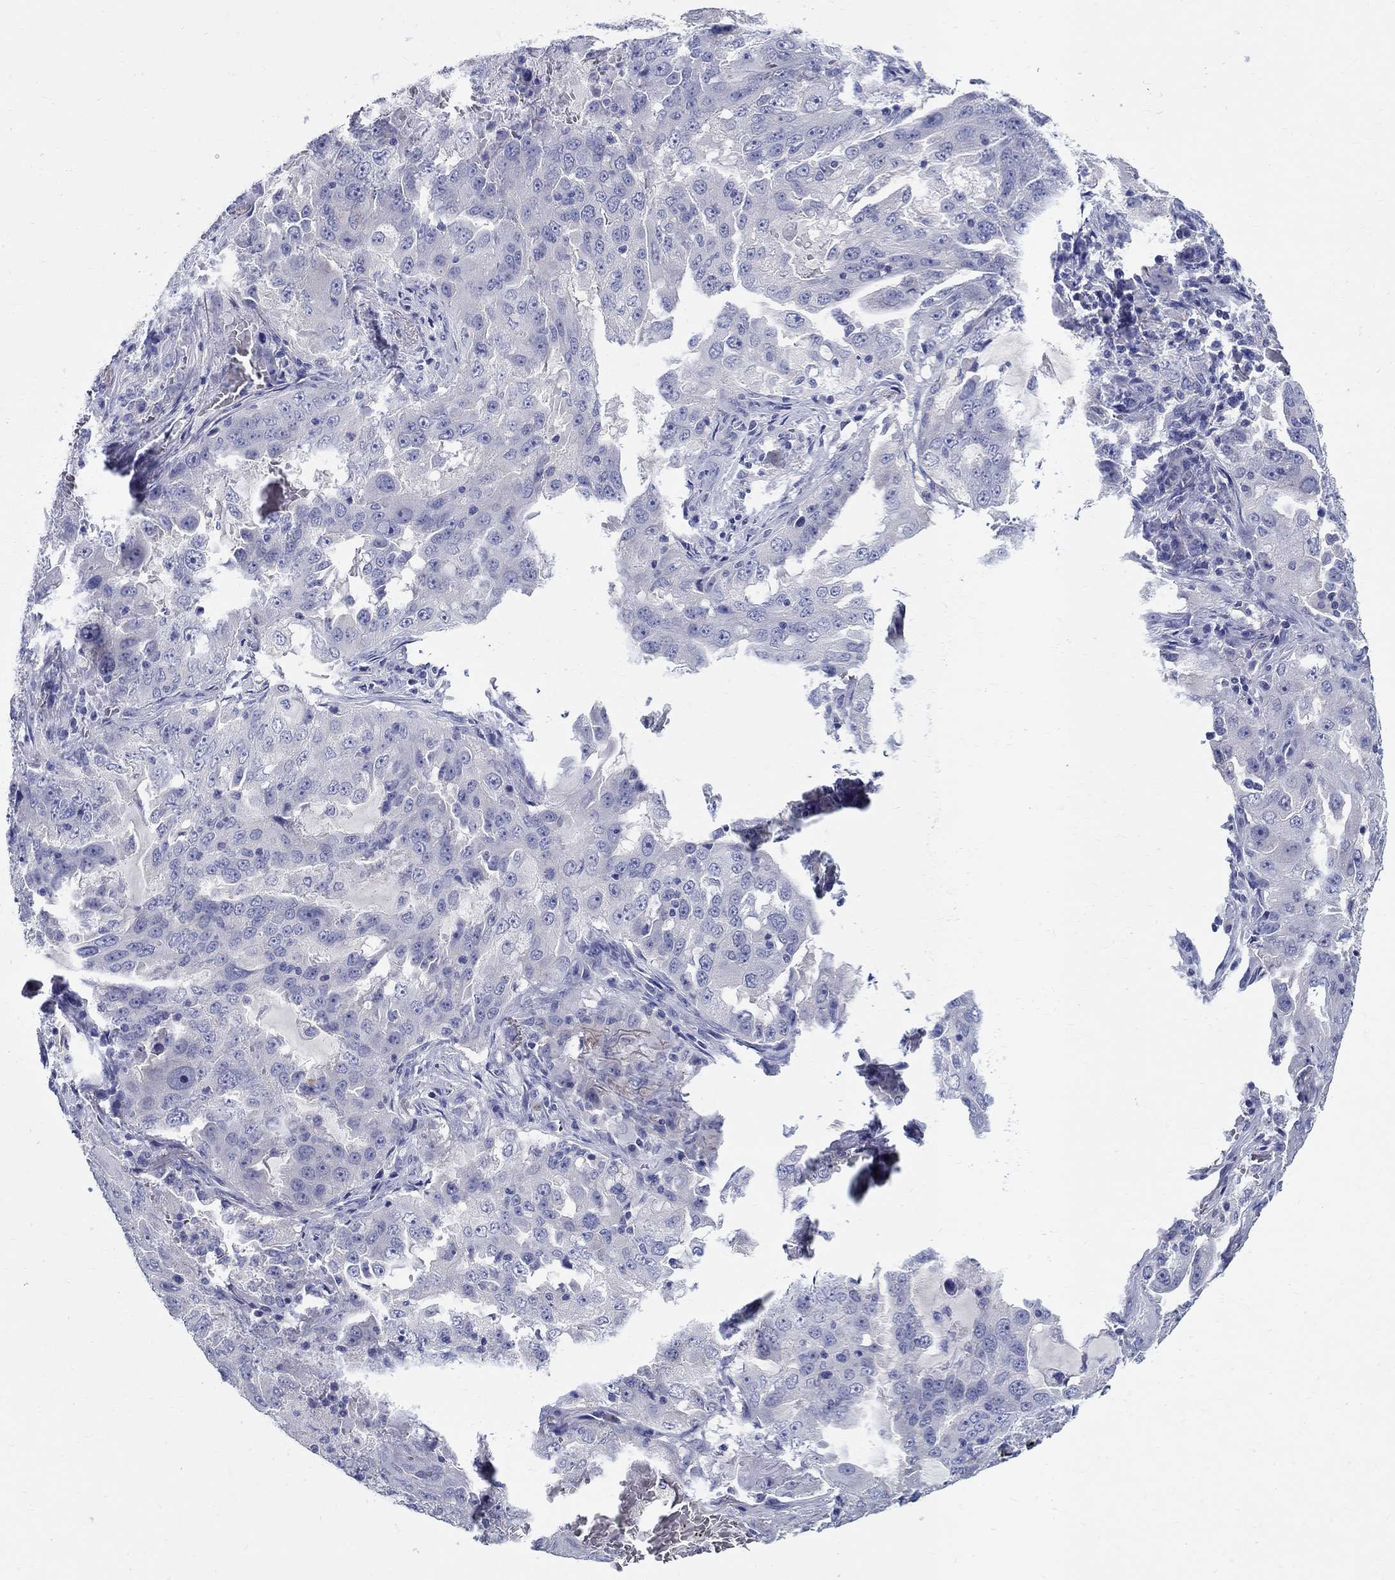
{"staining": {"intensity": "negative", "quantity": "none", "location": "none"}, "tissue": "lung cancer", "cell_type": "Tumor cells", "image_type": "cancer", "snomed": [{"axis": "morphology", "description": "Adenocarcinoma, NOS"}, {"axis": "topography", "description": "Lung"}], "caption": "High power microscopy micrograph of an immunohistochemistry (IHC) histopathology image of lung cancer (adenocarcinoma), revealing no significant staining in tumor cells.", "gene": "CRYGD", "patient": {"sex": "female", "age": 61}}